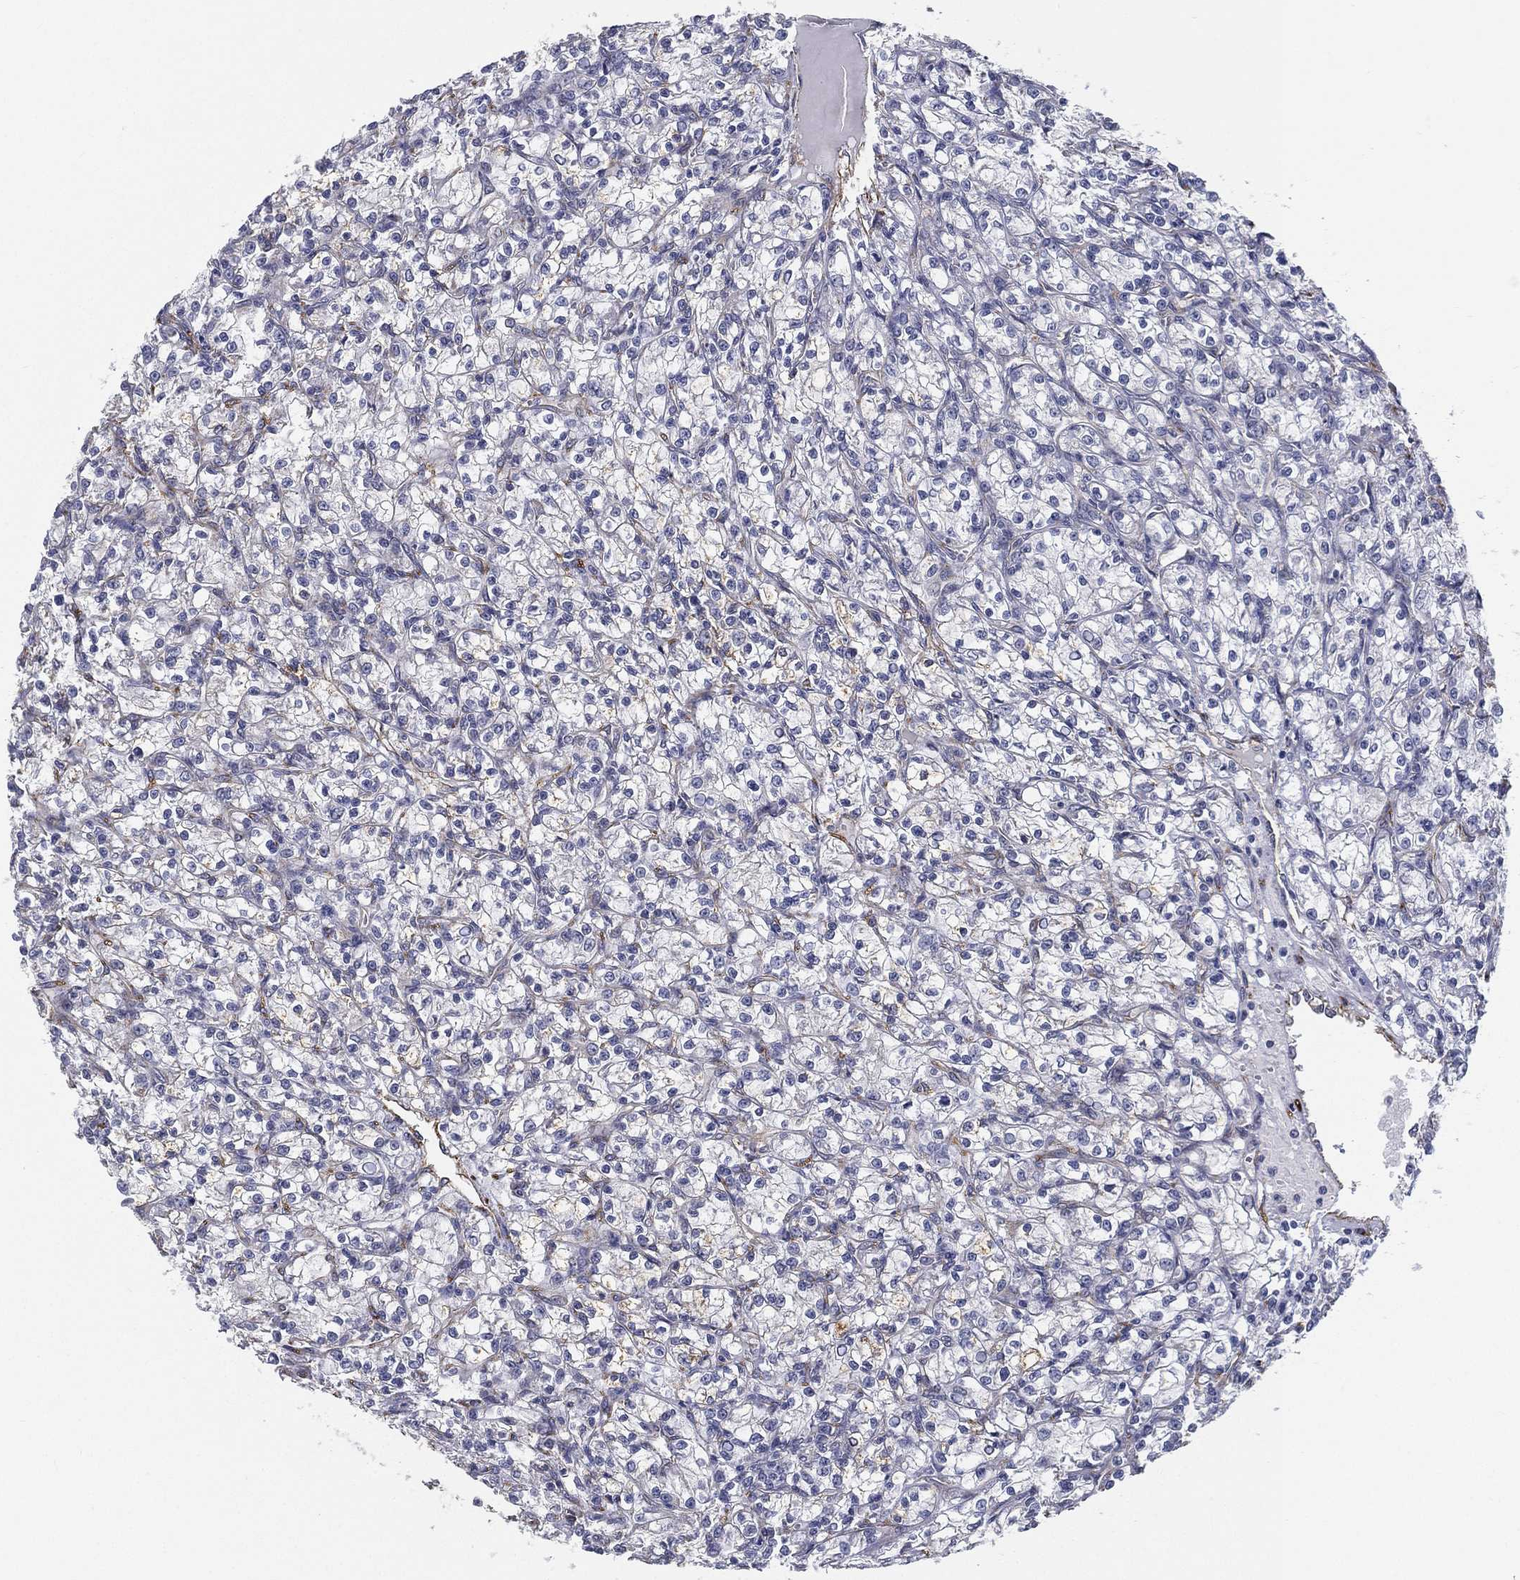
{"staining": {"intensity": "negative", "quantity": "none", "location": "none"}, "tissue": "renal cancer", "cell_type": "Tumor cells", "image_type": "cancer", "snomed": [{"axis": "morphology", "description": "Adenocarcinoma, NOS"}, {"axis": "topography", "description": "Kidney"}], "caption": "Image shows no protein expression in tumor cells of renal cancer tissue.", "gene": "LRRC56", "patient": {"sex": "female", "age": 59}}